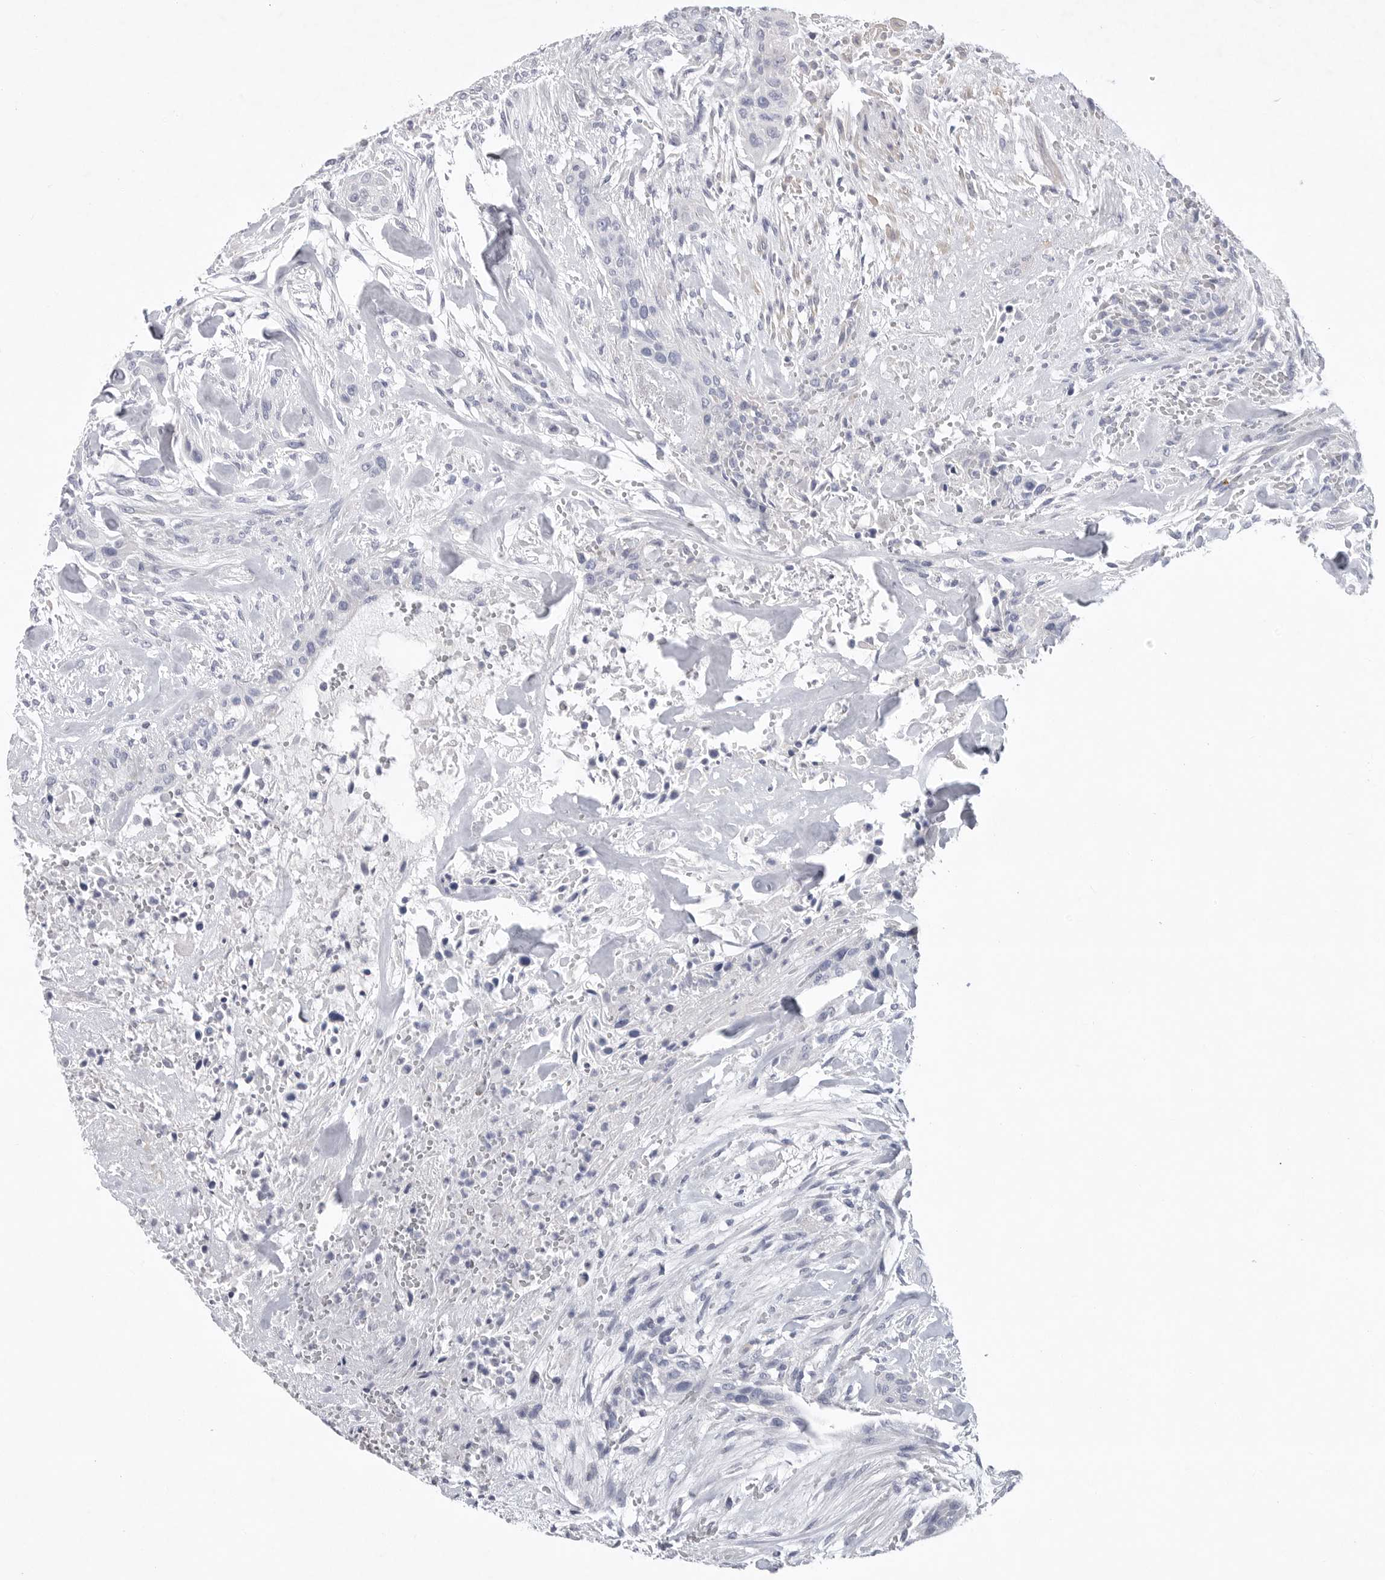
{"staining": {"intensity": "negative", "quantity": "none", "location": "none"}, "tissue": "urothelial cancer", "cell_type": "Tumor cells", "image_type": "cancer", "snomed": [{"axis": "morphology", "description": "Urothelial carcinoma, High grade"}, {"axis": "topography", "description": "Urinary bladder"}], "caption": "Human urothelial carcinoma (high-grade) stained for a protein using immunohistochemistry (IHC) reveals no positivity in tumor cells.", "gene": "CAMK2B", "patient": {"sex": "male", "age": 35}}